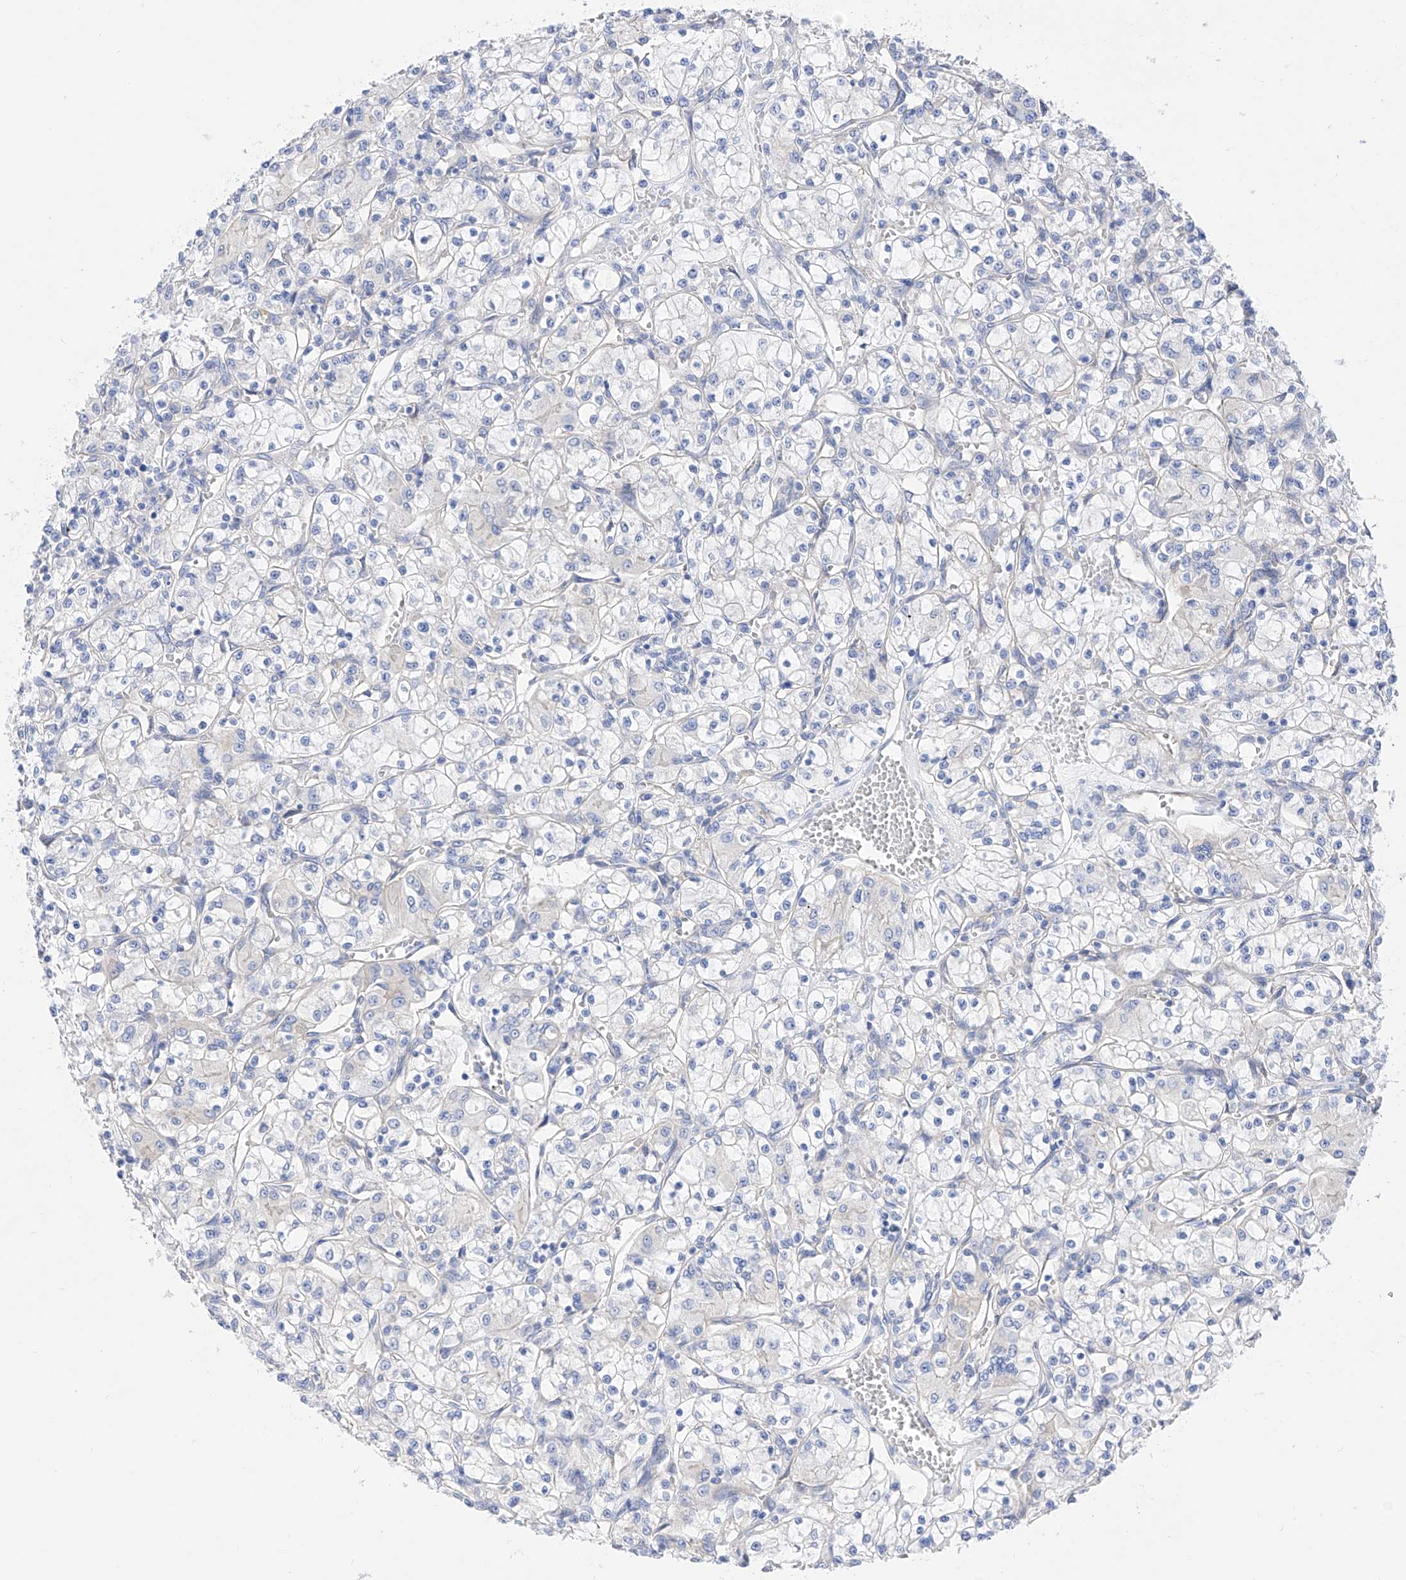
{"staining": {"intensity": "negative", "quantity": "none", "location": "none"}, "tissue": "renal cancer", "cell_type": "Tumor cells", "image_type": "cancer", "snomed": [{"axis": "morphology", "description": "Adenocarcinoma, NOS"}, {"axis": "topography", "description": "Kidney"}], "caption": "A high-resolution image shows immunohistochemistry staining of renal adenocarcinoma, which displays no significant expression in tumor cells.", "gene": "ZNF653", "patient": {"sex": "female", "age": 59}}